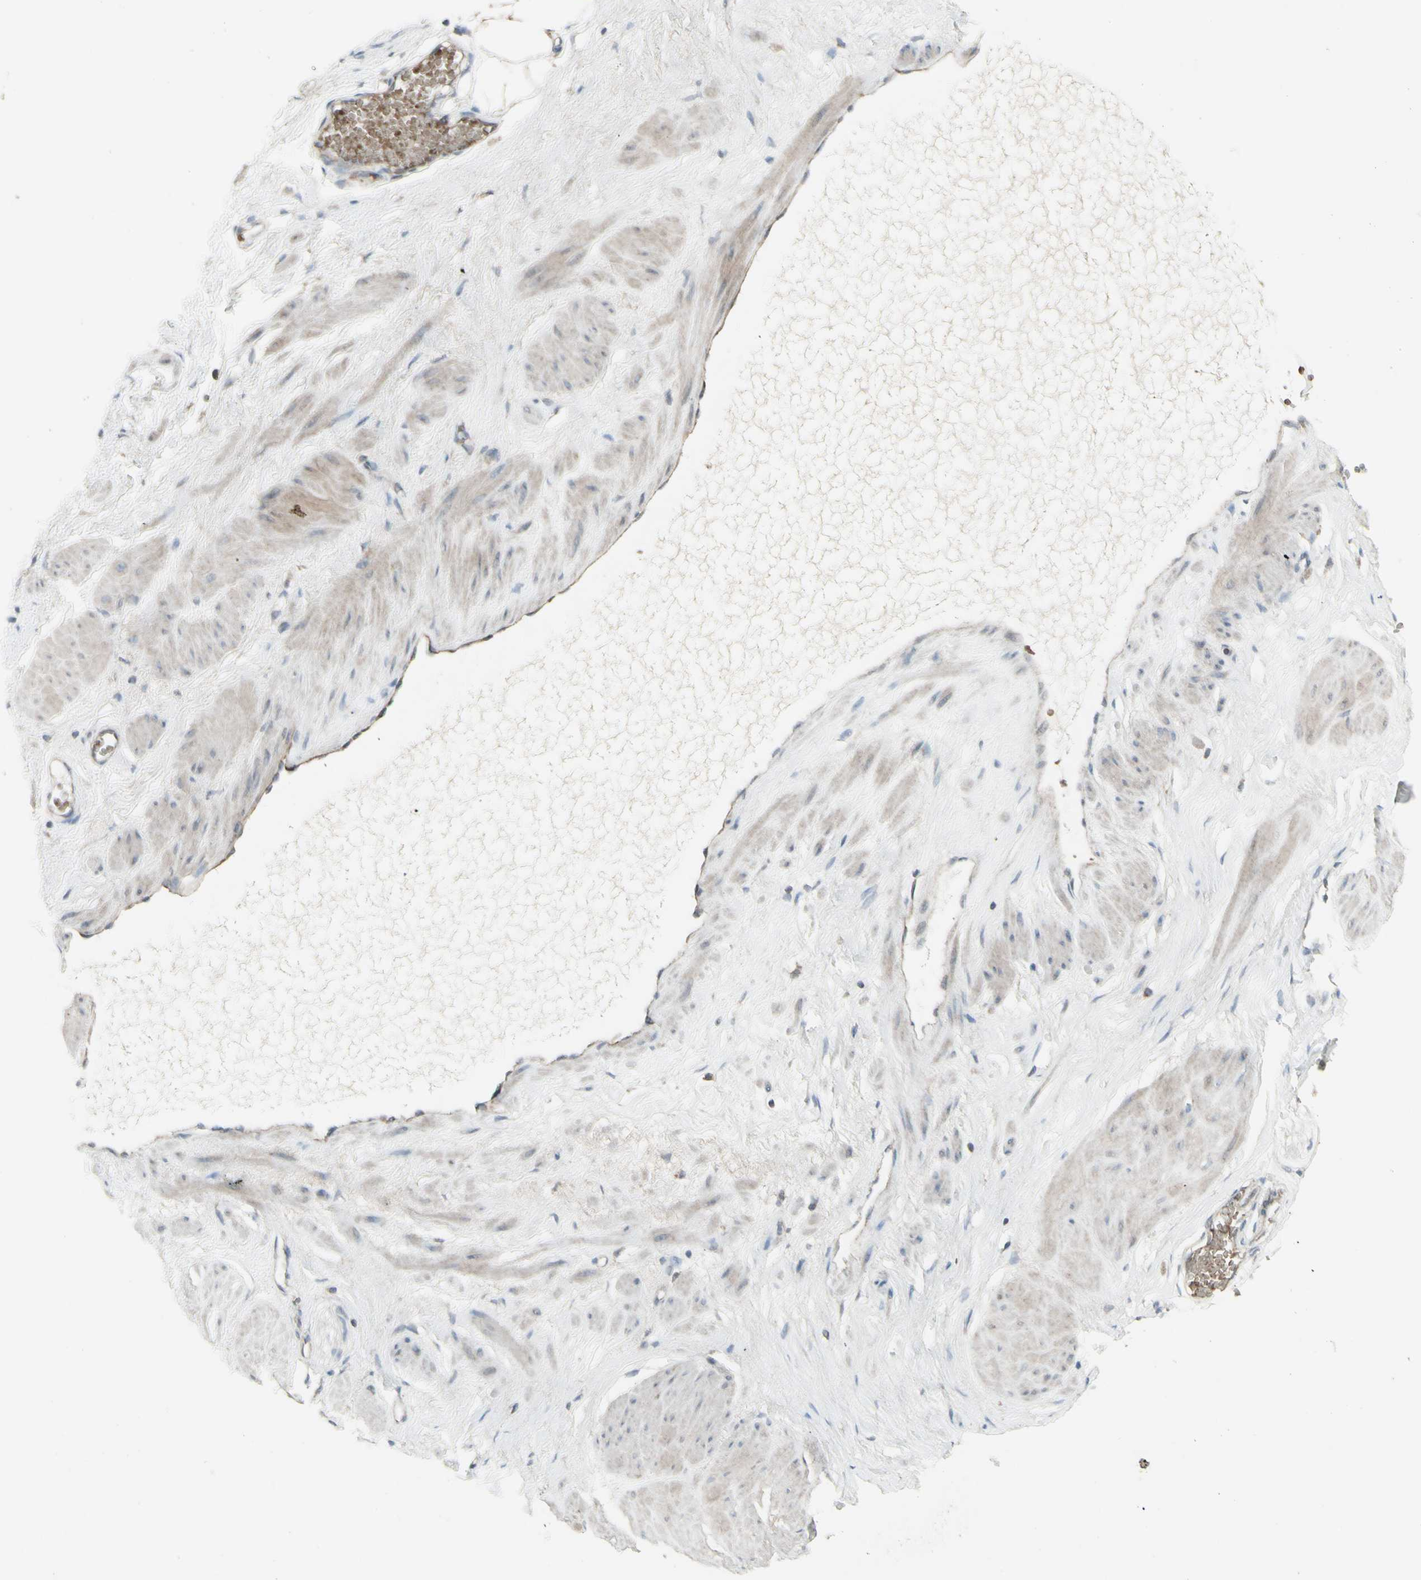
{"staining": {"intensity": "moderate", "quantity": ">75%", "location": "cytoplasmic/membranous"}, "tissue": "adipose tissue", "cell_type": "Adipocytes", "image_type": "normal", "snomed": [{"axis": "morphology", "description": "Normal tissue, NOS"}, {"axis": "topography", "description": "Soft tissue"}, {"axis": "topography", "description": "Vascular tissue"}], "caption": "Adipocytes demonstrate moderate cytoplasmic/membranous positivity in approximately >75% of cells in normal adipose tissue.", "gene": "SHC1", "patient": {"sex": "female", "age": 35}}